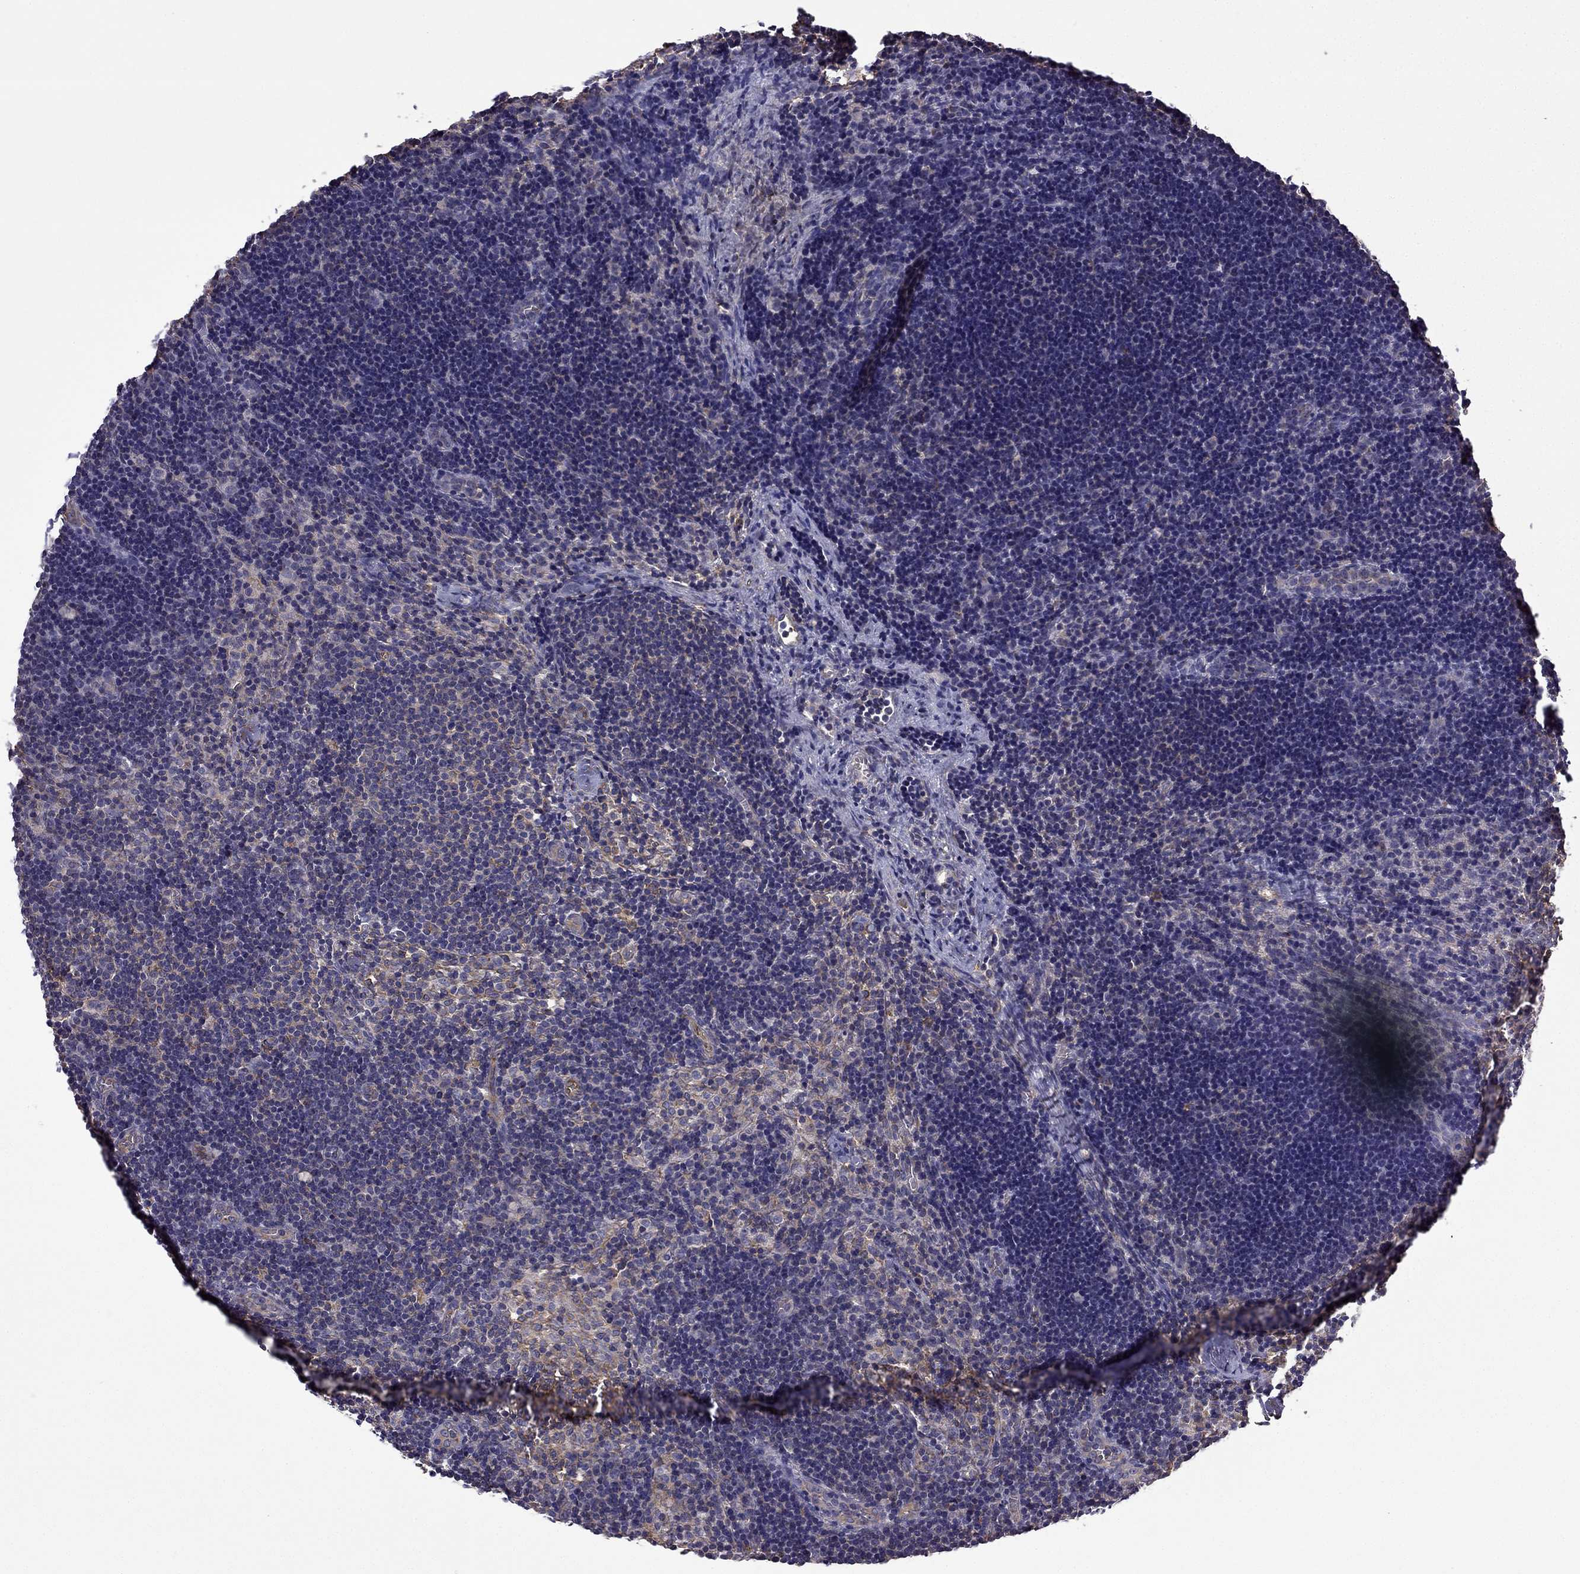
{"staining": {"intensity": "negative", "quantity": "none", "location": "none"}, "tissue": "lymph node", "cell_type": "Germinal center cells", "image_type": "normal", "snomed": [{"axis": "morphology", "description": "Normal tissue, NOS"}, {"axis": "topography", "description": "Lymph node"}], "caption": "Immunohistochemistry (IHC) of normal human lymph node demonstrates no positivity in germinal center cells.", "gene": "MAP4", "patient": {"sex": "female", "age": 52}}